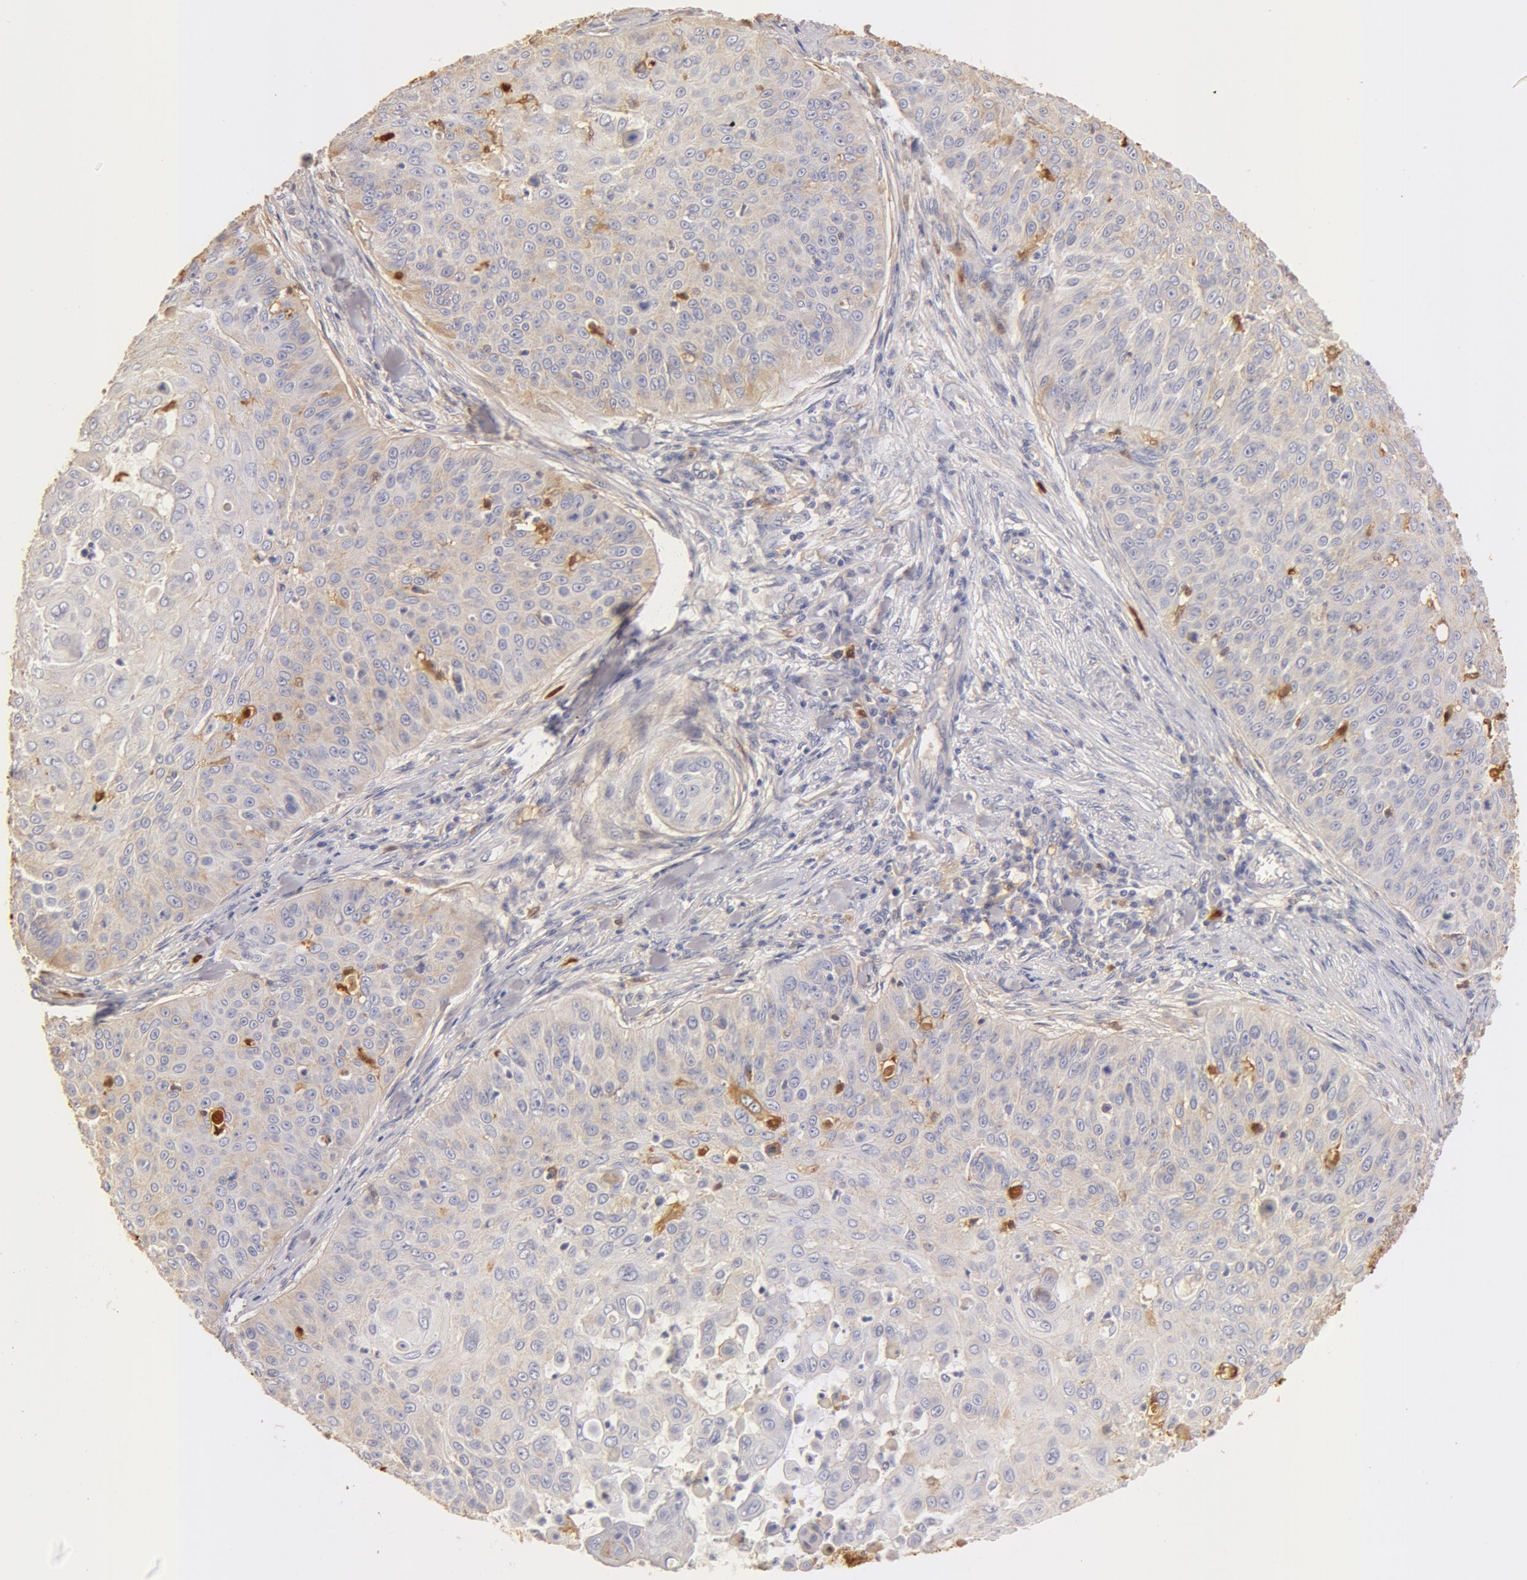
{"staining": {"intensity": "weak", "quantity": ">75%", "location": "cytoplasmic/membranous"}, "tissue": "skin cancer", "cell_type": "Tumor cells", "image_type": "cancer", "snomed": [{"axis": "morphology", "description": "Squamous cell carcinoma, NOS"}, {"axis": "topography", "description": "Skin"}], "caption": "Weak cytoplasmic/membranous staining is appreciated in approximately >75% of tumor cells in skin cancer (squamous cell carcinoma).", "gene": "TF", "patient": {"sex": "male", "age": 82}}